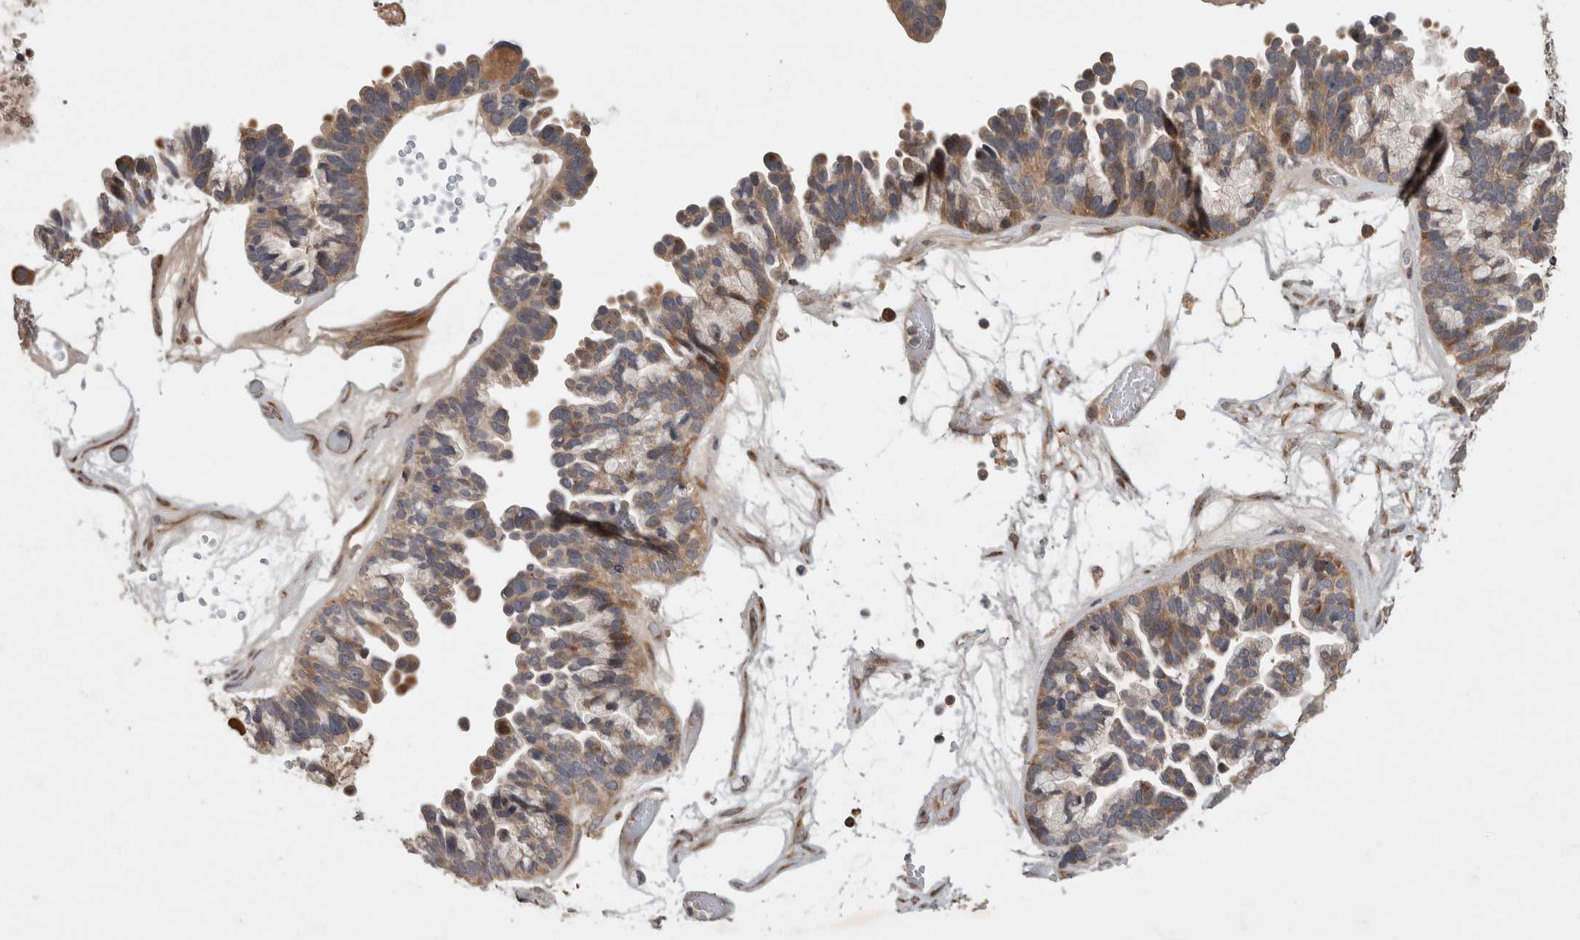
{"staining": {"intensity": "weak", "quantity": ">75%", "location": "cytoplasmic/membranous"}, "tissue": "ovarian cancer", "cell_type": "Tumor cells", "image_type": "cancer", "snomed": [{"axis": "morphology", "description": "Cystadenocarcinoma, serous, NOS"}, {"axis": "topography", "description": "Ovary"}], "caption": "Ovarian serous cystadenocarcinoma stained with DAB (3,3'-diaminobenzidine) IHC reveals low levels of weak cytoplasmic/membranous expression in about >75% of tumor cells.", "gene": "SERAC1", "patient": {"sex": "female", "age": 56}}